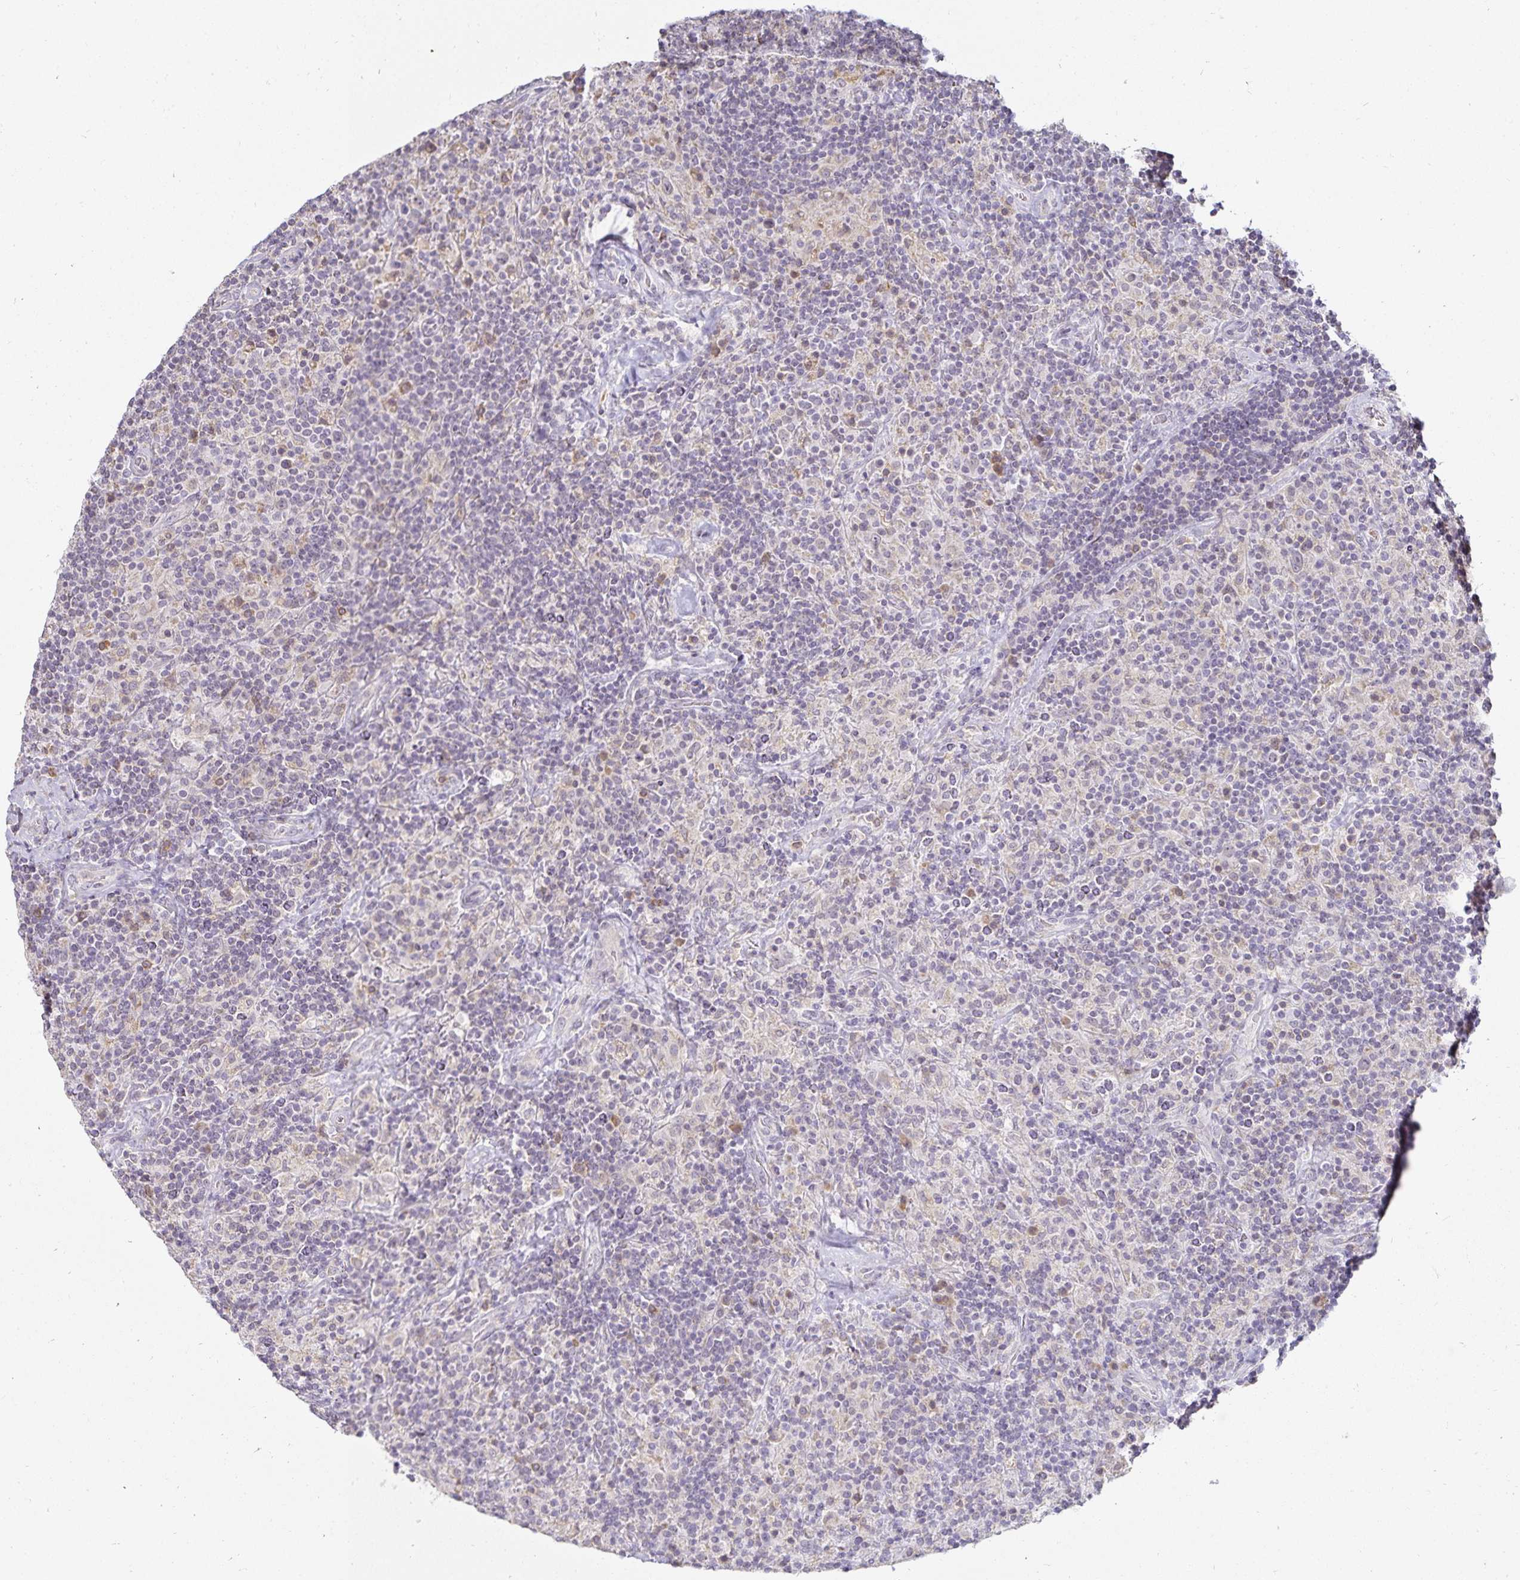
{"staining": {"intensity": "negative", "quantity": "none", "location": "none"}, "tissue": "lymphoma", "cell_type": "Tumor cells", "image_type": "cancer", "snomed": [{"axis": "morphology", "description": "Hodgkin's disease, NOS"}, {"axis": "topography", "description": "Lymph node"}], "caption": "Photomicrograph shows no protein positivity in tumor cells of lymphoma tissue.", "gene": "GP2", "patient": {"sex": "male", "age": 70}}